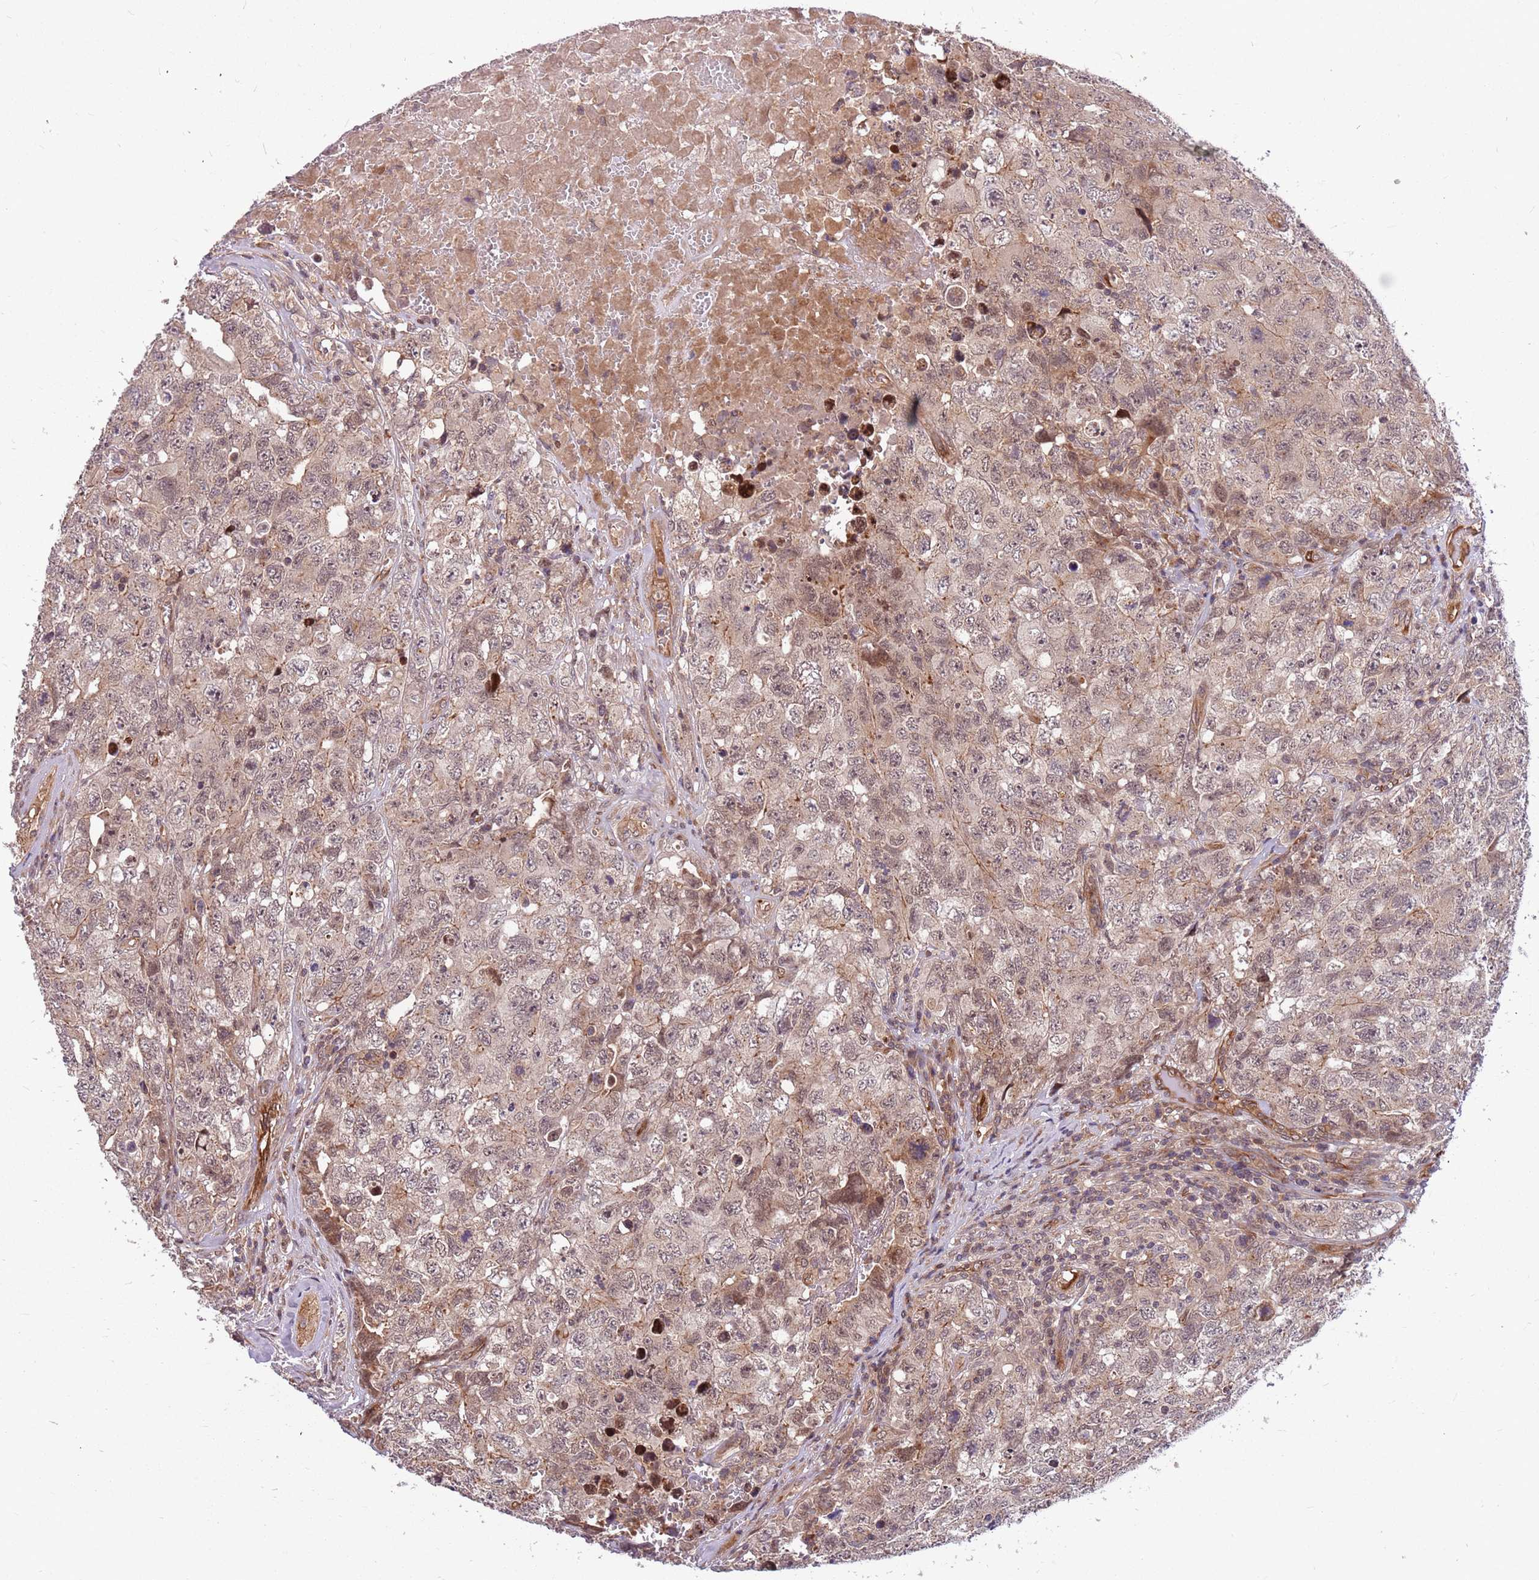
{"staining": {"intensity": "weak", "quantity": "25%-75%", "location": "nuclear"}, "tissue": "testis cancer", "cell_type": "Tumor cells", "image_type": "cancer", "snomed": [{"axis": "morphology", "description": "Carcinoma, Embryonal, NOS"}, {"axis": "topography", "description": "Testis"}], "caption": "Embryonal carcinoma (testis) was stained to show a protein in brown. There is low levels of weak nuclear staining in about 25%-75% of tumor cells.", "gene": "HAUS3", "patient": {"sex": "male", "age": 31}}